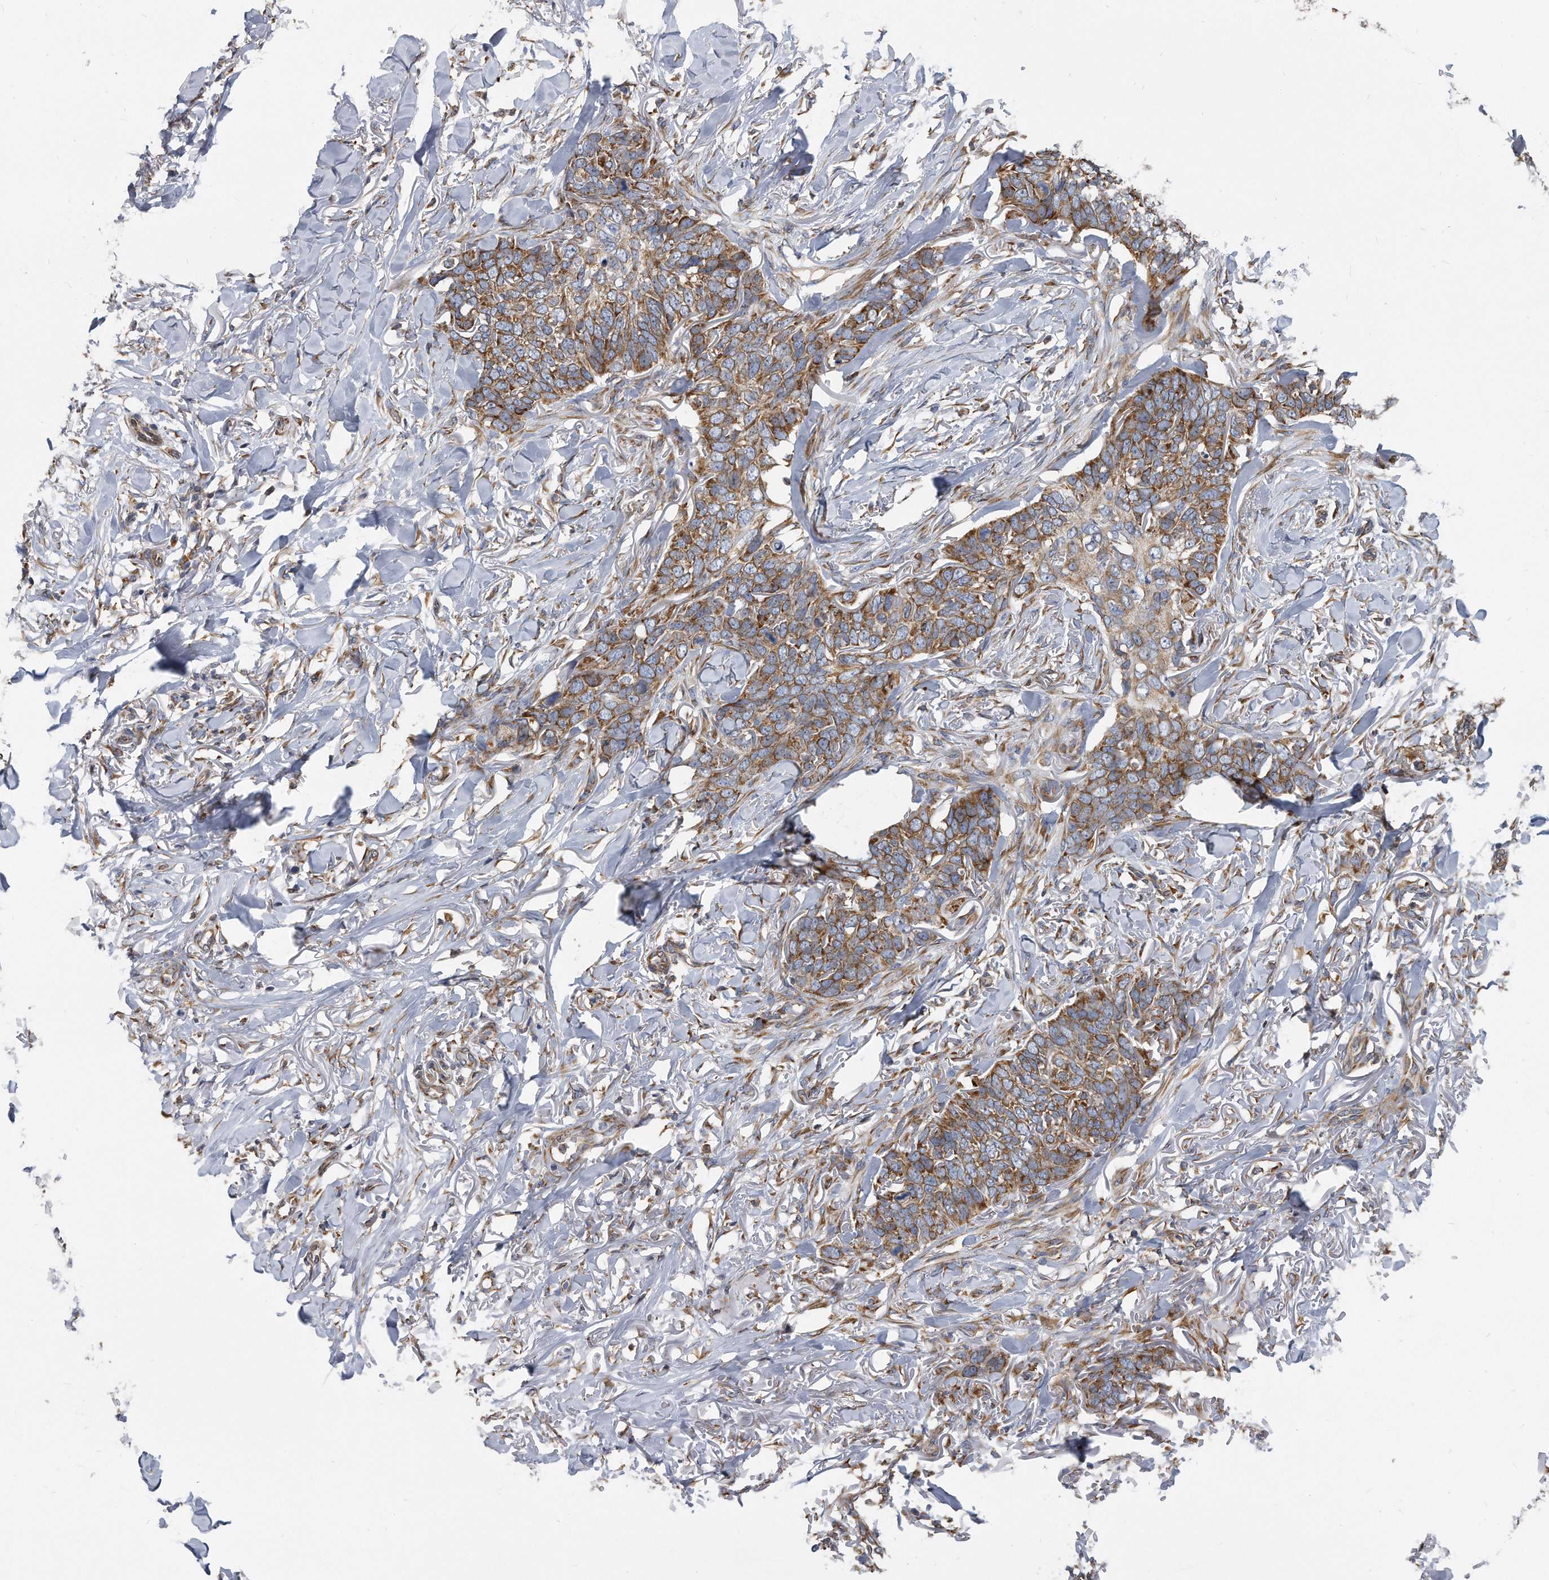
{"staining": {"intensity": "moderate", "quantity": ">75%", "location": "cytoplasmic/membranous"}, "tissue": "skin cancer", "cell_type": "Tumor cells", "image_type": "cancer", "snomed": [{"axis": "morphology", "description": "Normal tissue, NOS"}, {"axis": "morphology", "description": "Basal cell carcinoma"}, {"axis": "topography", "description": "Skin"}], "caption": "High-magnification brightfield microscopy of skin basal cell carcinoma stained with DAB (3,3'-diaminobenzidine) (brown) and counterstained with hematoxylin (blue). tumor cells exhibit moderate cytoplasmic/membranous positivity is identified in approximately>75% of cells.", "gene": "CCDC47", "patient": {"sex": "male", "age": 77}}